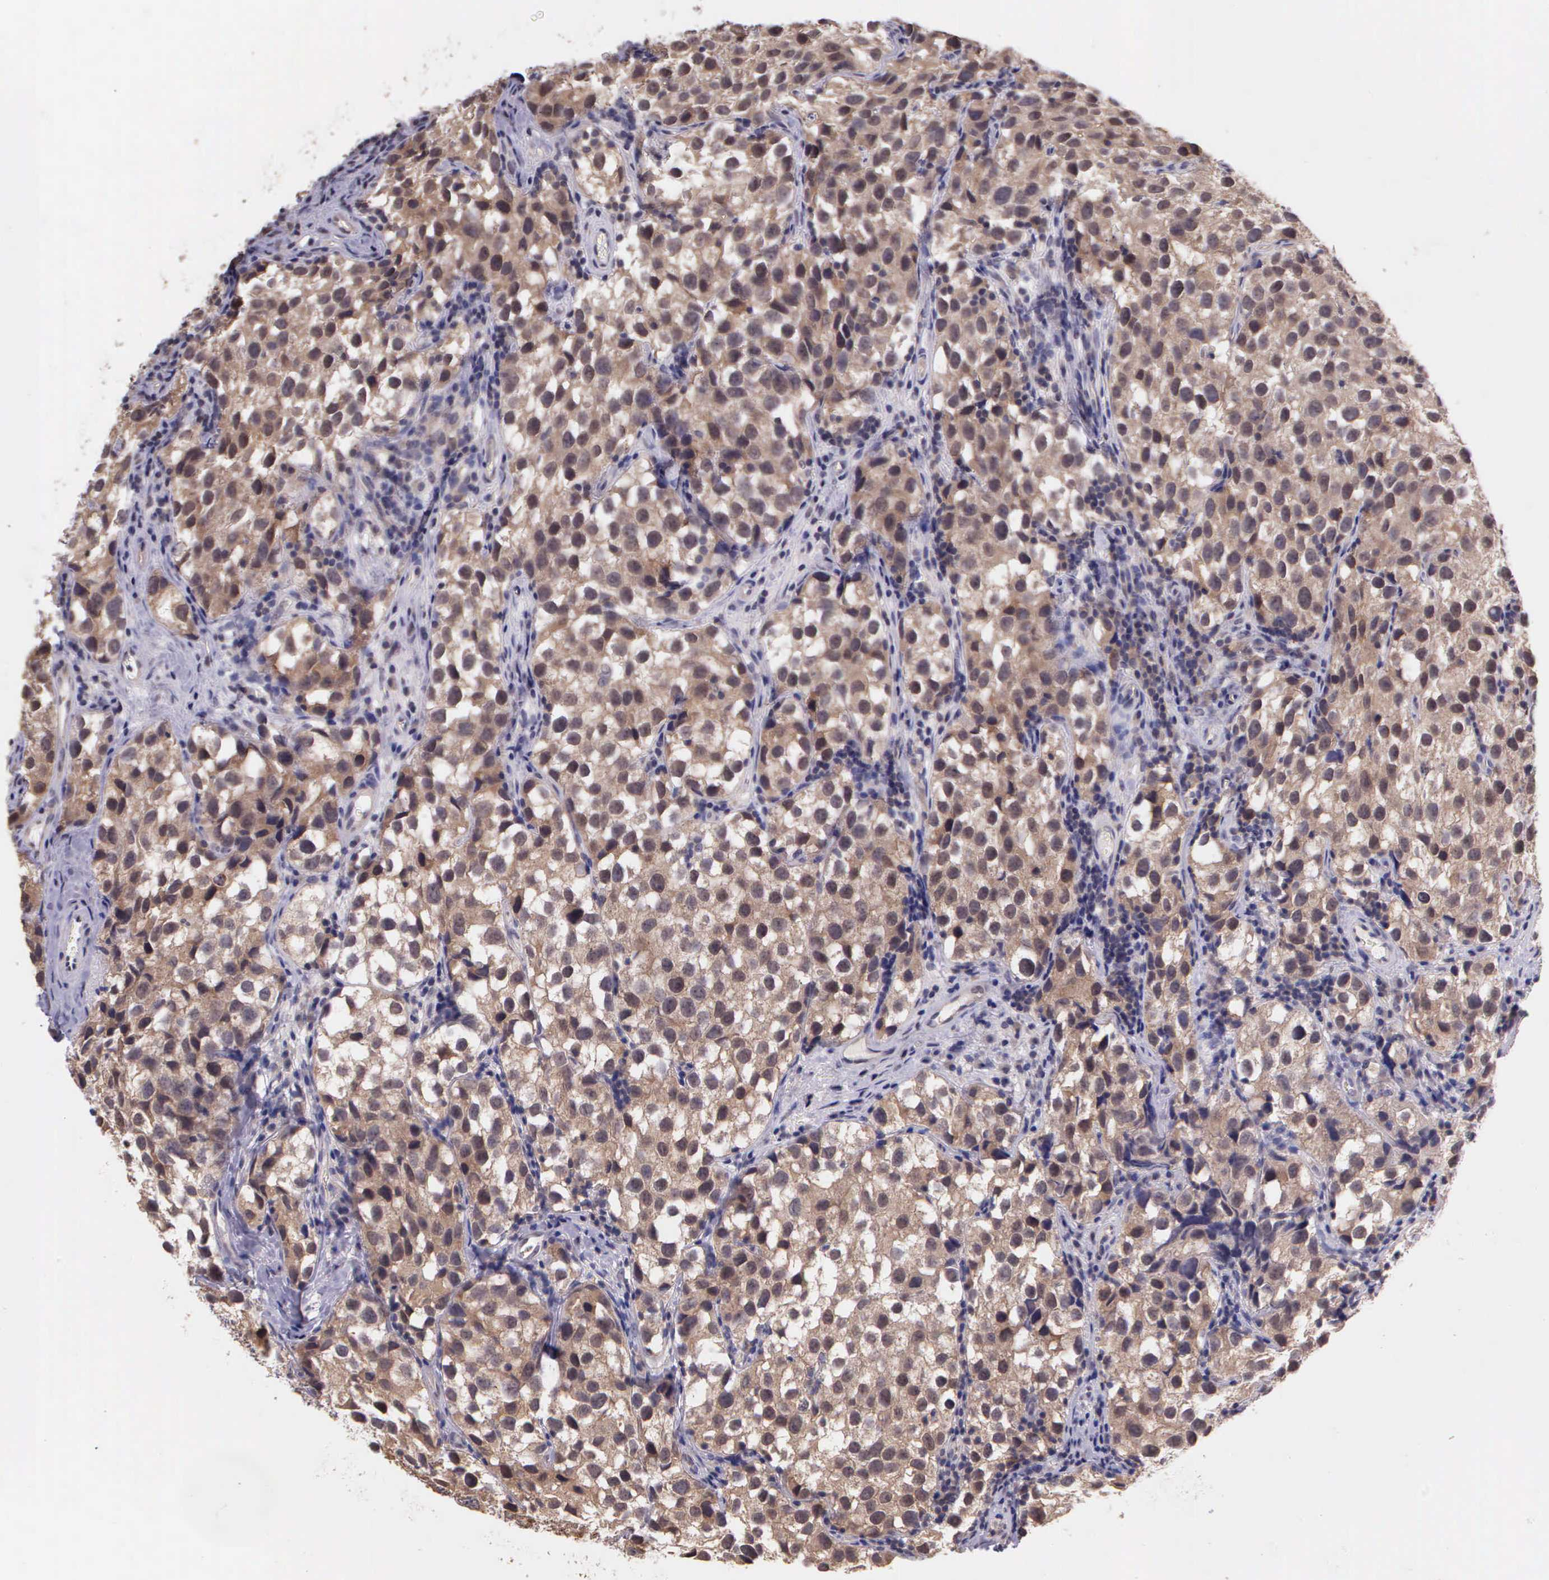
{"staining": {"intensity": "weak", "quantity": "25%-75%", "location": "cytoplasmic/membranous,nuclear"}, "tissue": "testis cancer", "cell_type": "Tumor cells", "image_type": "cancer", "snomed": [{"axis": "morphology", "description": "Seminoma, NOS"}, {"axis": "topography", "description": "Testis"}], "caption": "Testis cancer (seminoma) was stained to show a protein in brown. There is low levels of weak cytoplasmic/membranous and nuclear staining in about 25%-75% of tumor cells. (IHC, brightfield microscopy, high magnification).", "gene": "IGBP1", "patient": {"sex": "male", "age": 39}}